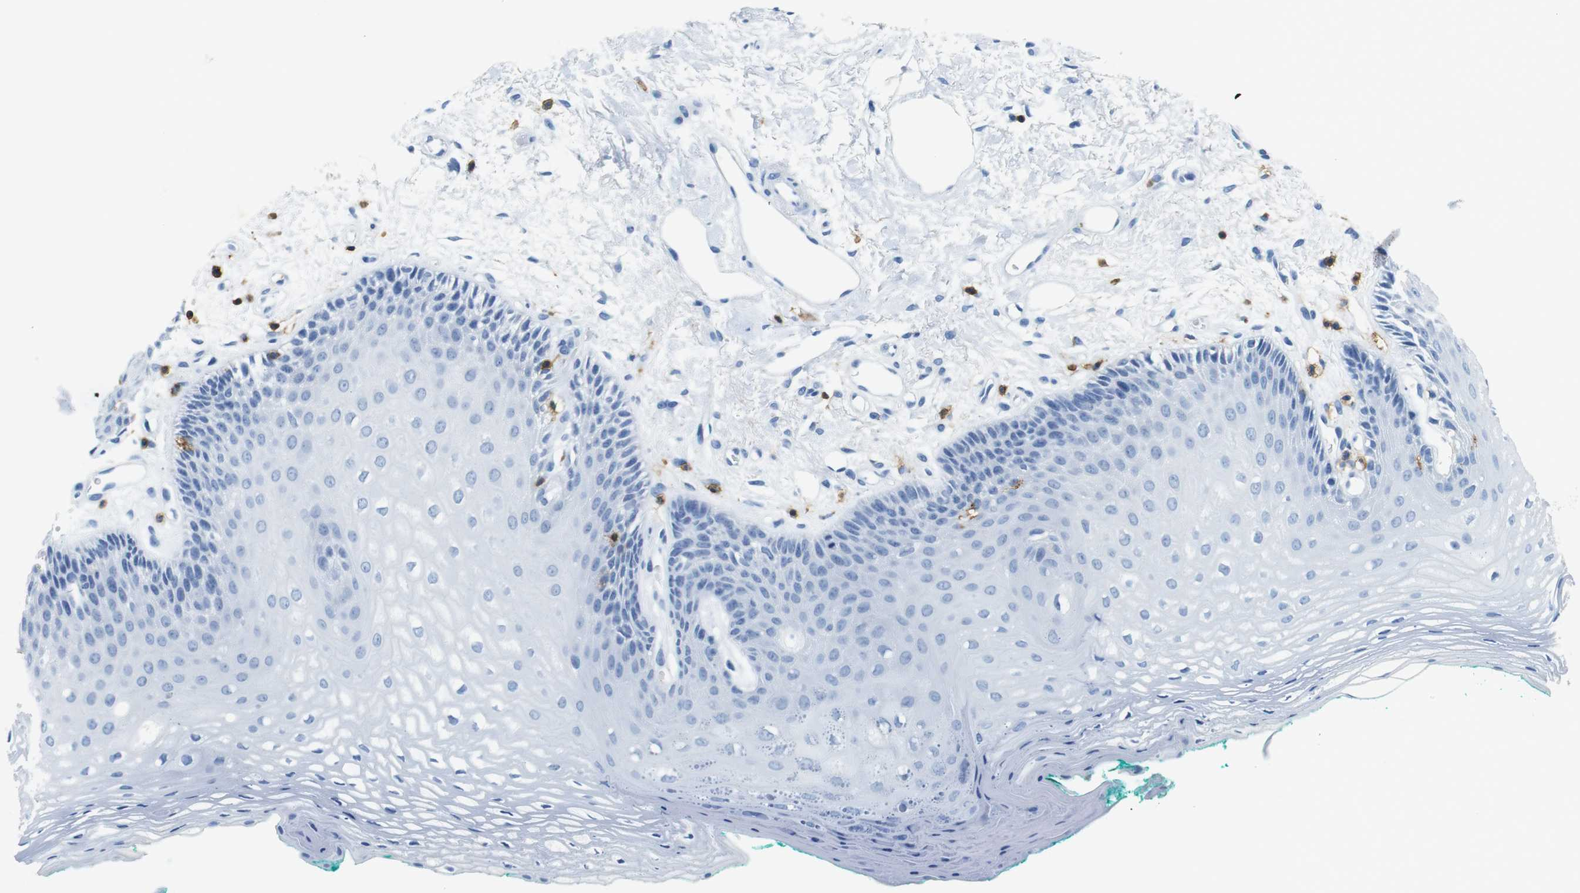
{"staining": {"intensity": "negative", "quantity": "none", "location": "none"}, "tissue": "oral mucosa", "cell_type": "Squamous epithelial cells", "image_type": "normal", "snomed": [{"axis": "morphology", "description": "Normal tissue, NOS"}, {"axis": "topography", "description": "Skeletal muscle"}, {"axis": "topography", "description": "Oral tissue"}, {"axis": "topography", "description": "Peripheral nerve tissue"}], "caption": "Oral mucosa stained for a protein using IHC displays no staining squamous epithelial cells.", "gene": "LAT", "patient": {"sex": "female", "age": 84}}